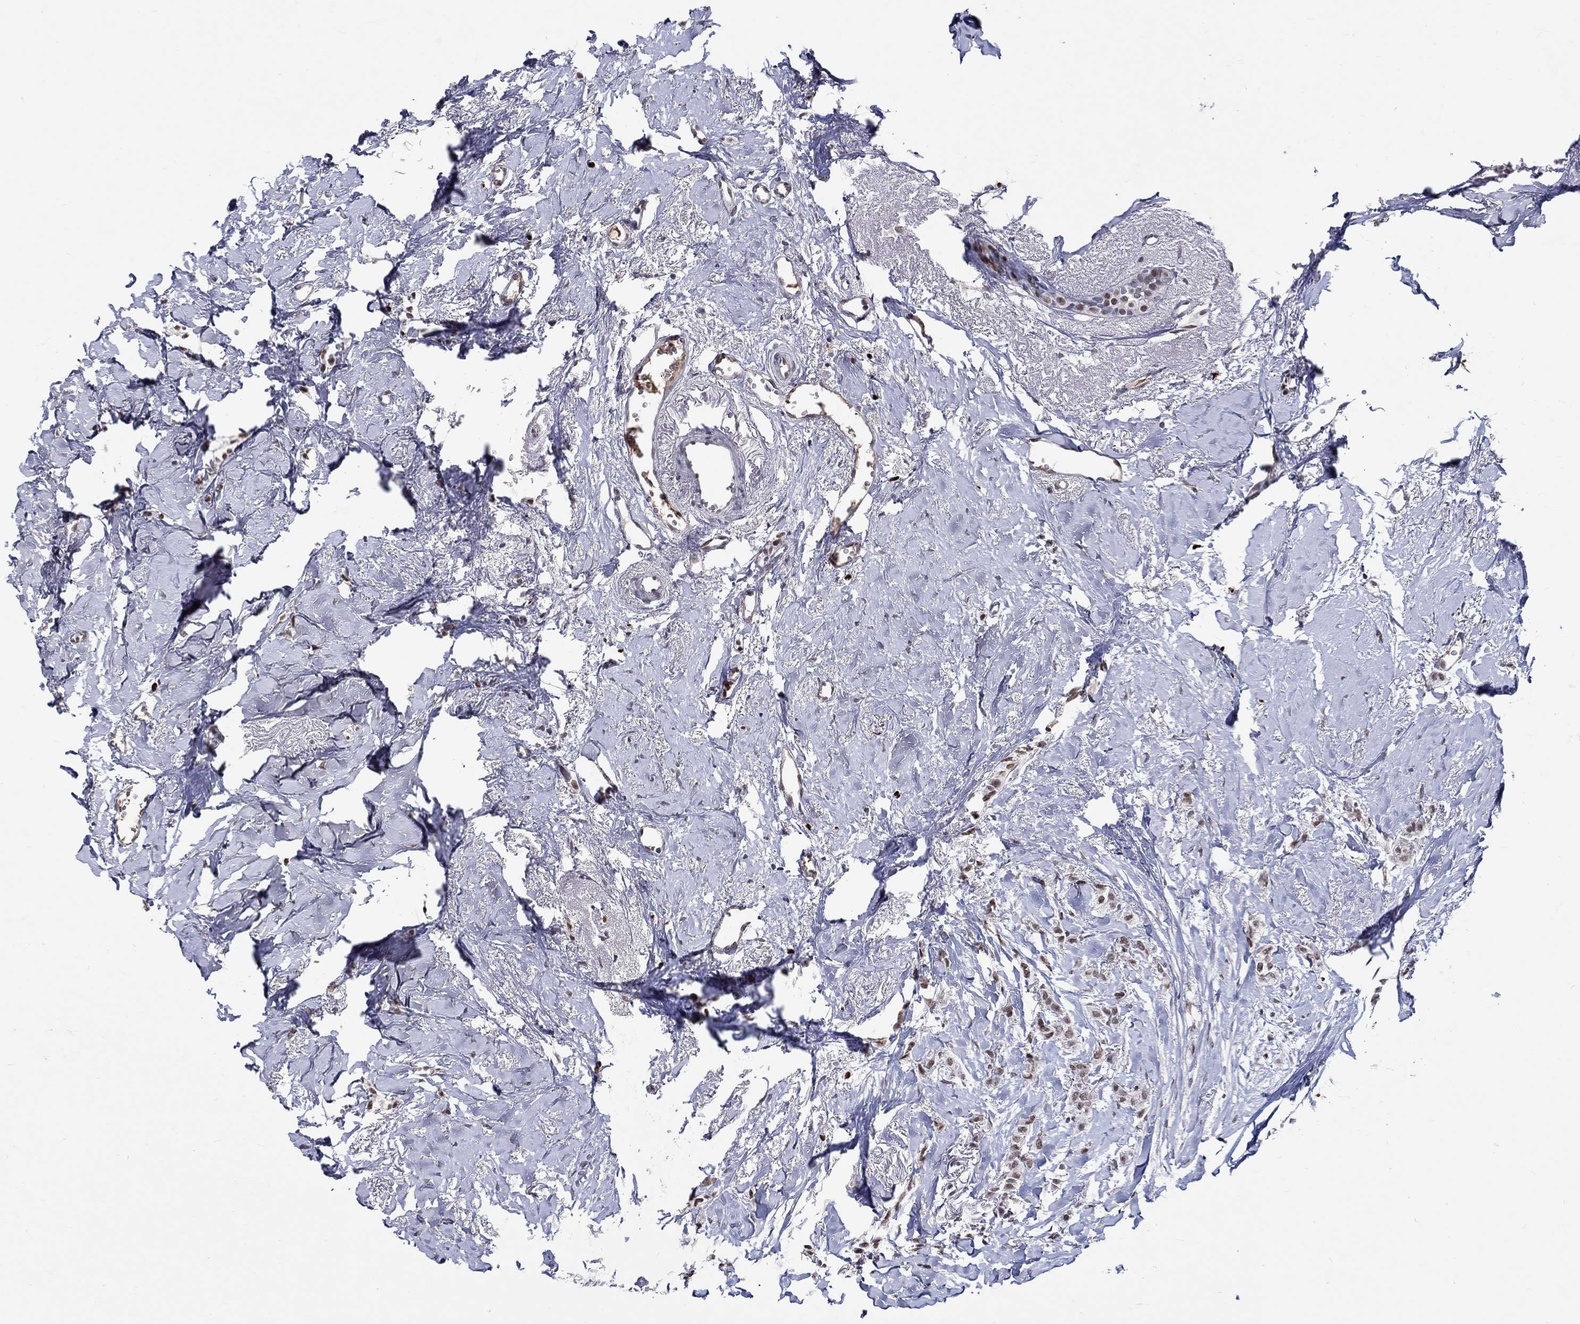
{"staining": {"intensity": "strong", "quantity": "<25%", "location": "nuclear"}, "tissue": "breast cancer", "cell_type": "Tumor cells", "image_type": "cancer", "snomed": [{"axis": "morphology", "description": "Duct carcinoma"}, {"axis": "topography", "description": "Breast"}], "caption": "A brown stain shows strong nuclear positivity of a protein in breast cancer (intraductal carcinoma) tumor cells. (IHC, brightfield microscopy, high magnification).", "gene": "GATA2", "patient": {"sex": "female", "age": 85}}